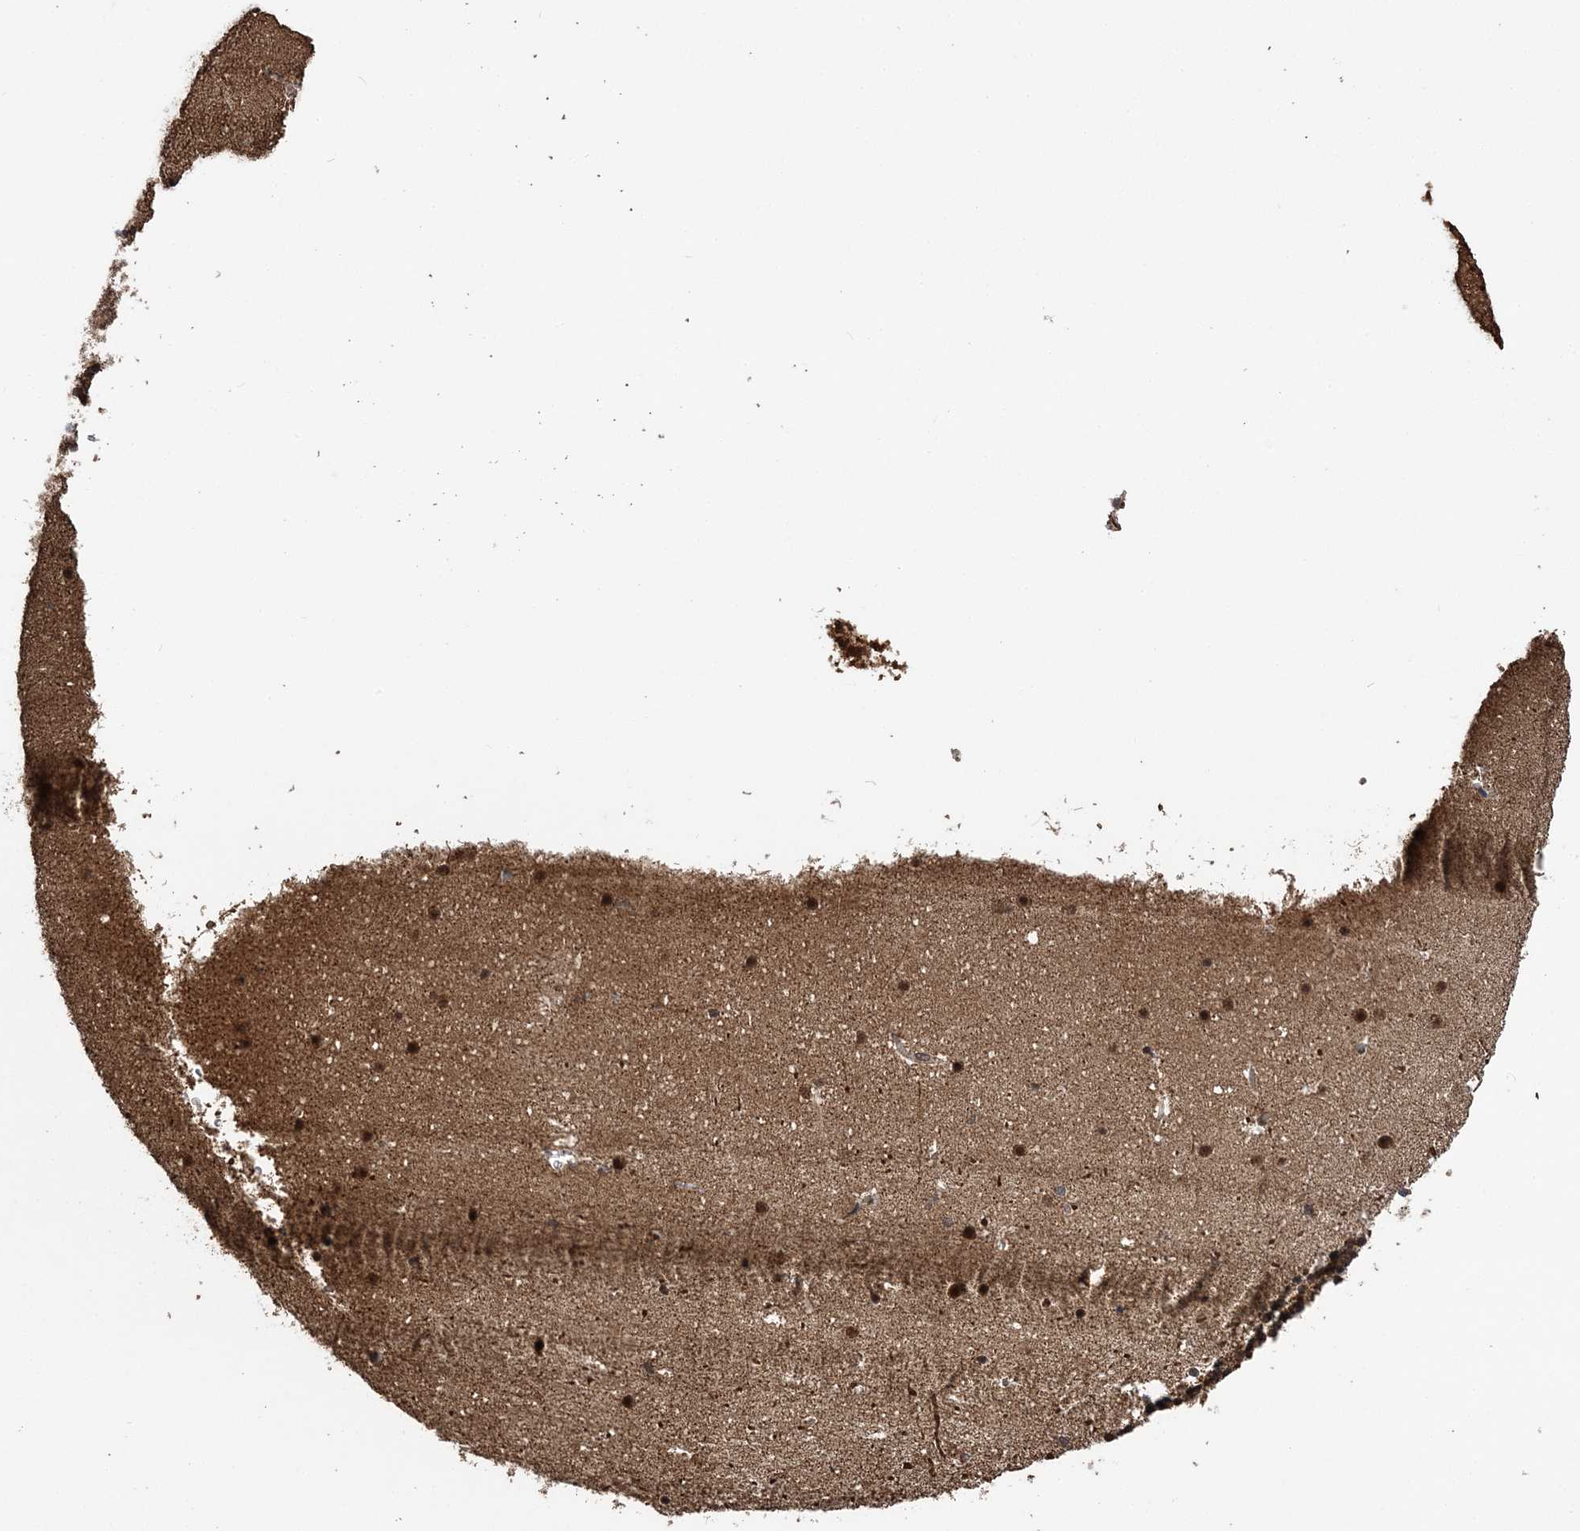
{"staining": {"intensity": "moderate", "quantity": ">75%", "location": "cytoplasmic/membranous,nuclear"}, "tissue": "cerebellum", "cell_type": "Cells in granular layer", "image_type": "normal", "snomed": [{"axis": "morphology", "description": "Normal tissue, NOS"}, {"axis": "topography", "description": "Cerebellum"}], "caption": "Brown immunohistochemical staining in benign cerebellum reveals moderate cytoplasmic/membranous,nuclear positivity in about >75% of cells in granular layer.", "gene": "PCBP1", "patient": {"sex": "male", "age": 57}}